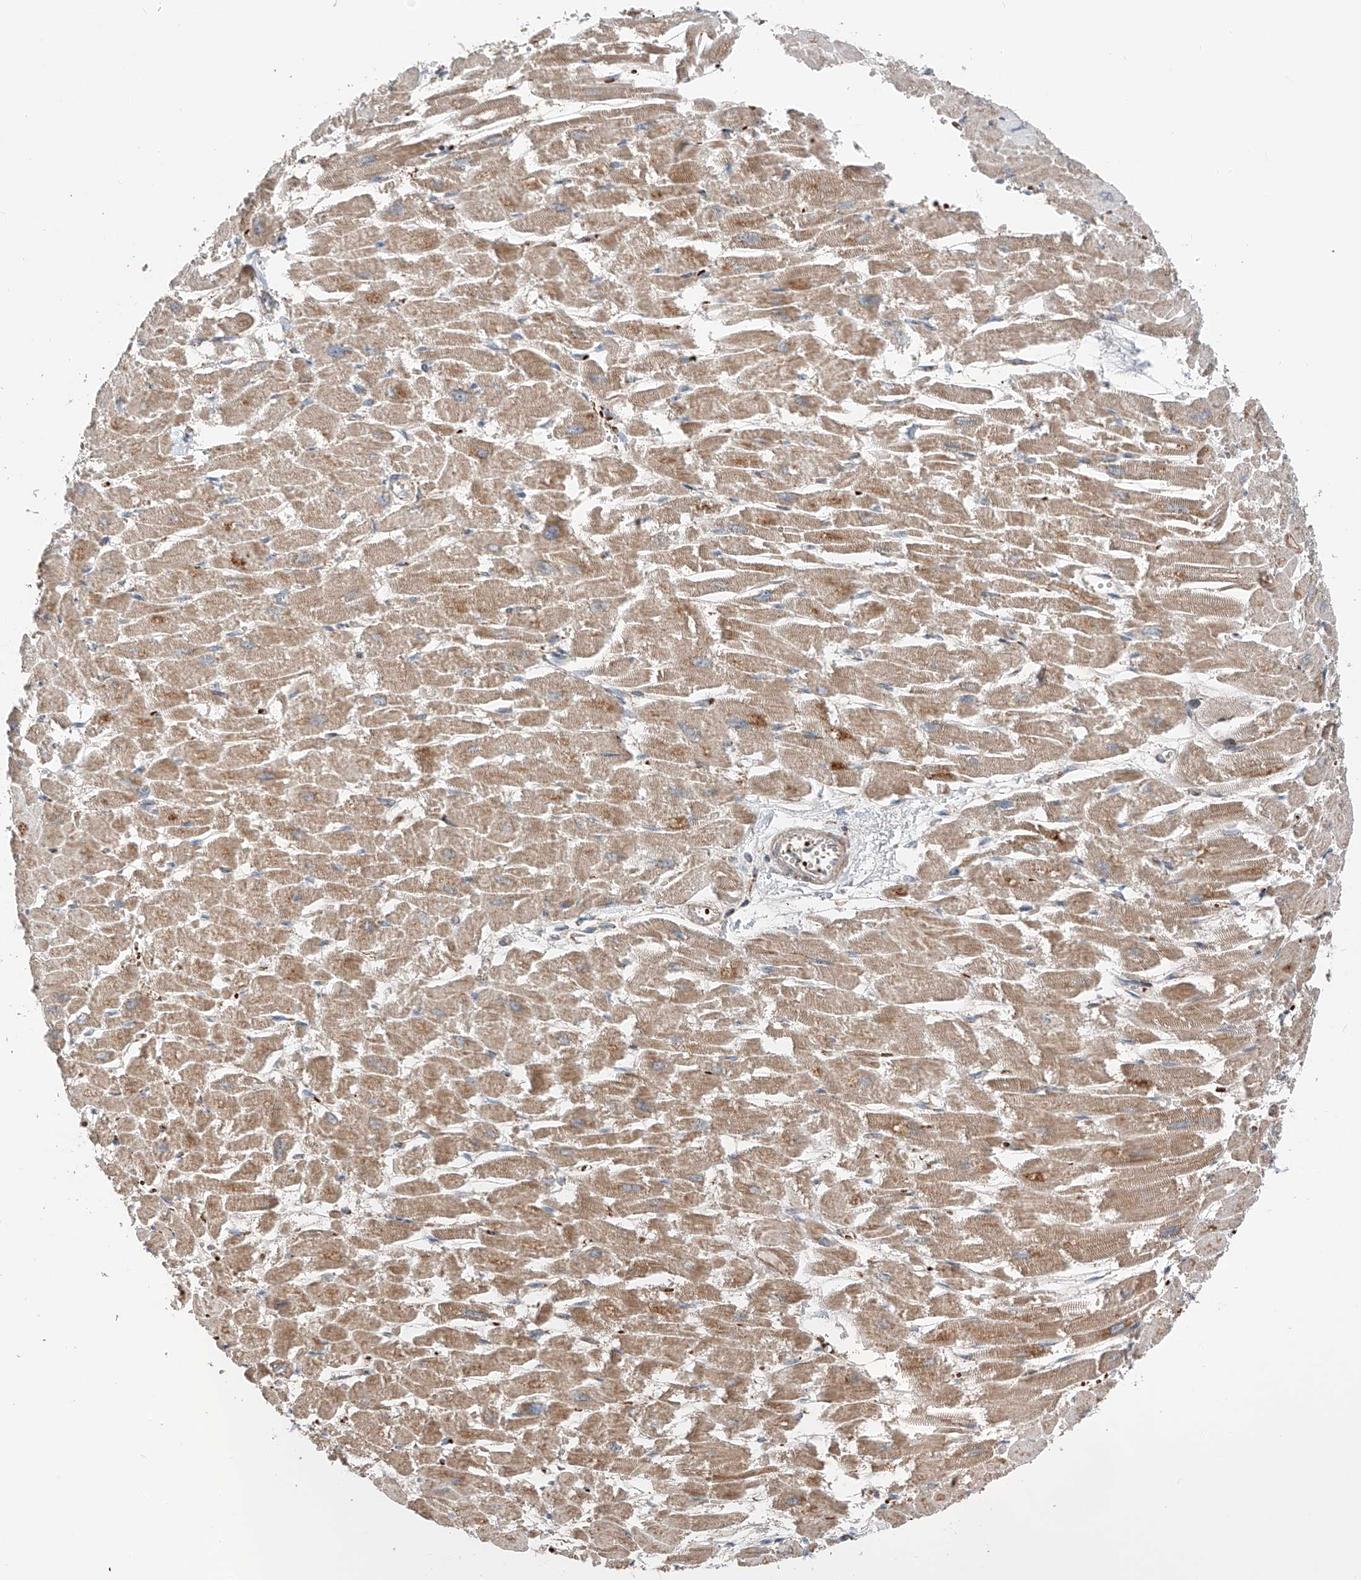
{"staining": {"intensity": "moderate", "quantity": ">75%", "location": "cytoplasmic/membranous"}, "tissue": "heart muscle", "cell_type": "Cardiomyocytes", "image_type": "normal", "snomed": [{"axis": "morphology", "description": "Normal tissue, NOS"}, {"axis": "topography", "description": "Heart"}], "caption": "Heart muscle stained for a protein shows moderate cytoplasmic/membranous positivity in cardiomyocytes. Ihc stains the protein in brown and the nuclei are stained blue.", "gene": "ZSCAN29", "patient": {"sex": "male", "age": 54}}